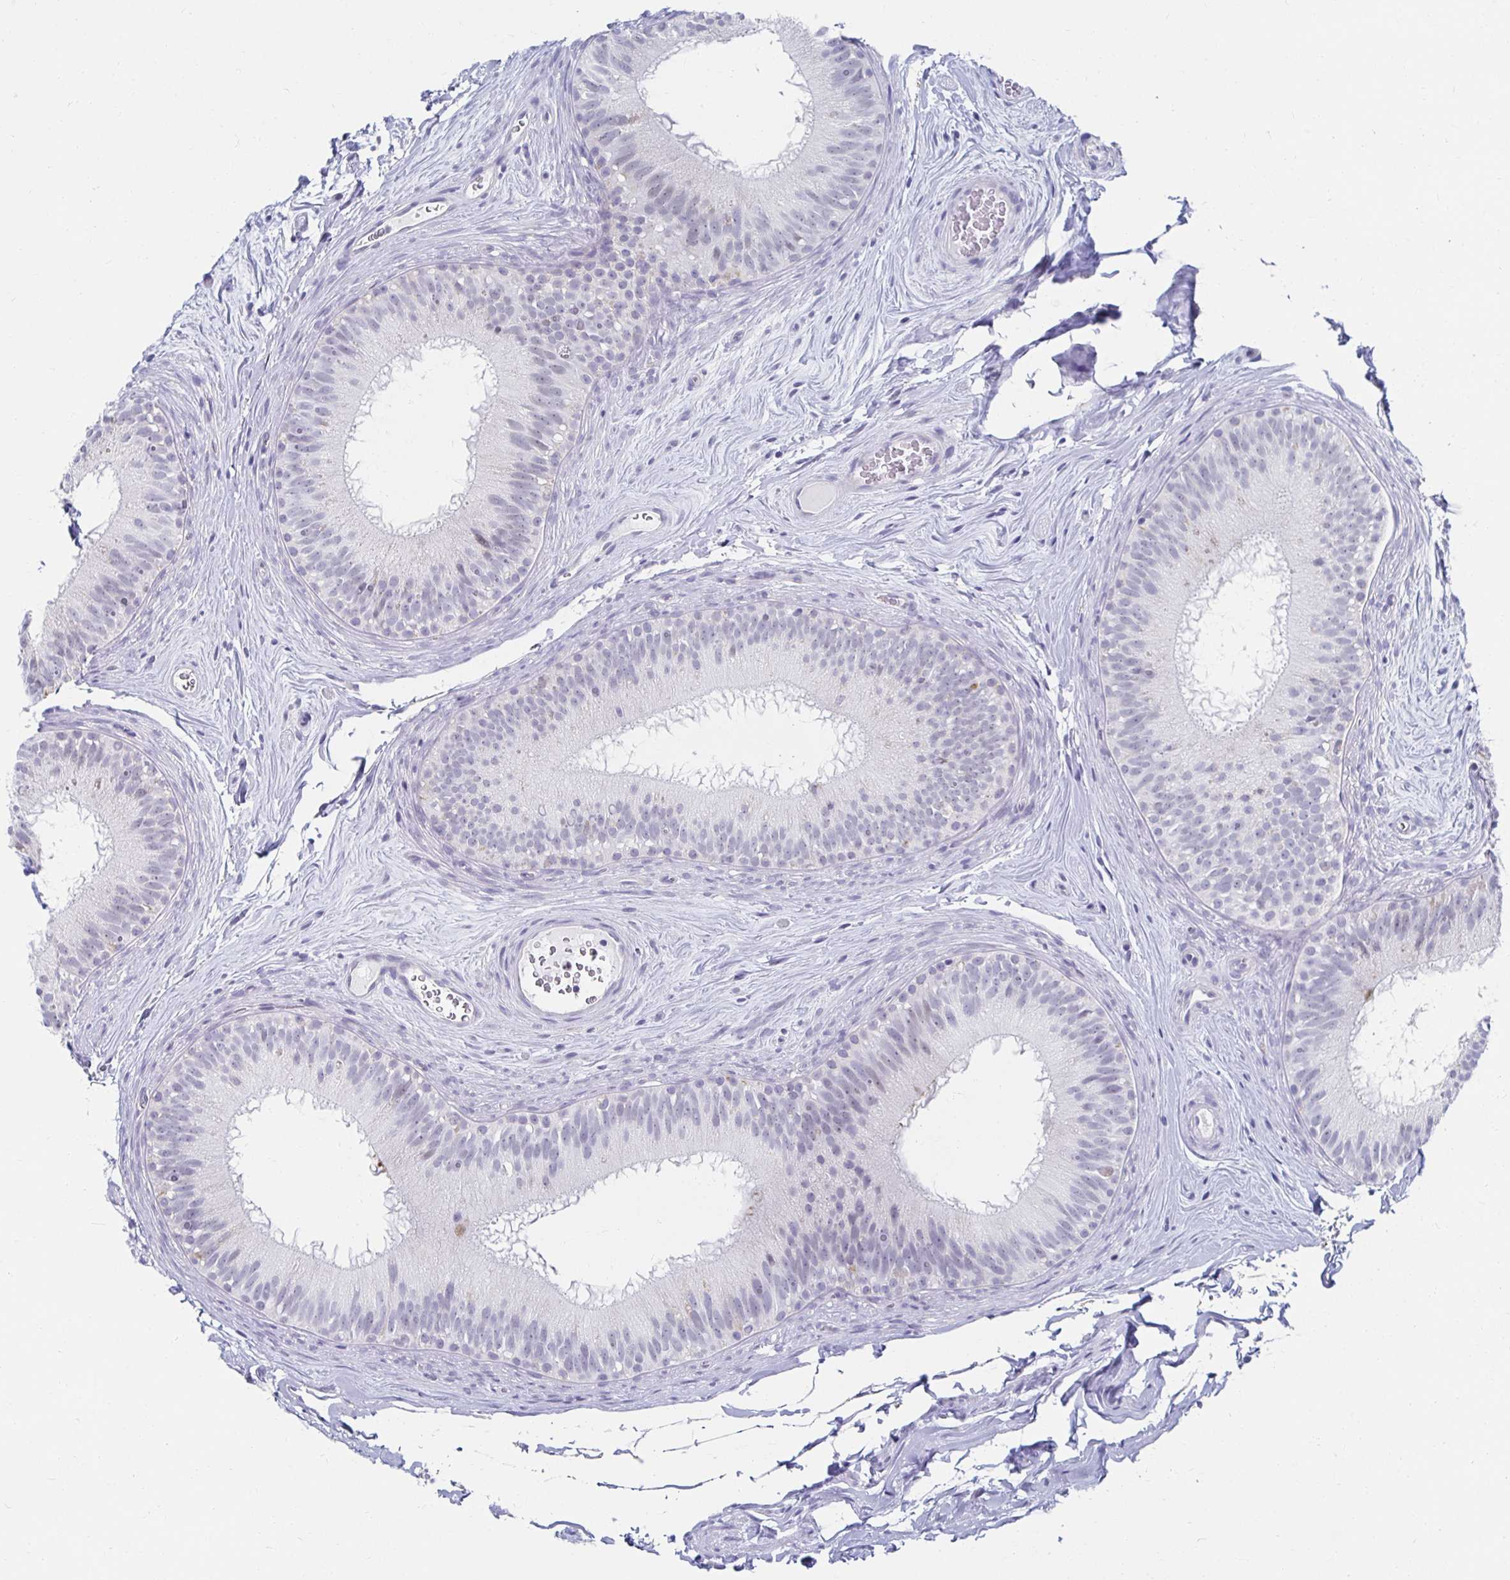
{"staining": {"intensity": "negative", "quantity": "none", "location": "none"}, "tissue": "epididymis", "cell_type": "Glandular cells", "image_type": "normal", "snomed": [{"axis": "morphology", "description": "Normal tissue, NOS"}, {"axis": "topography", "description": "Epididymis"}], "caption": "There is no significant expression in glandular cells of epididymis. (IHC, brightfield microscopy, high magnification).", "gene": "NOCT", "patient": {"sex": "male", "age": 44}}